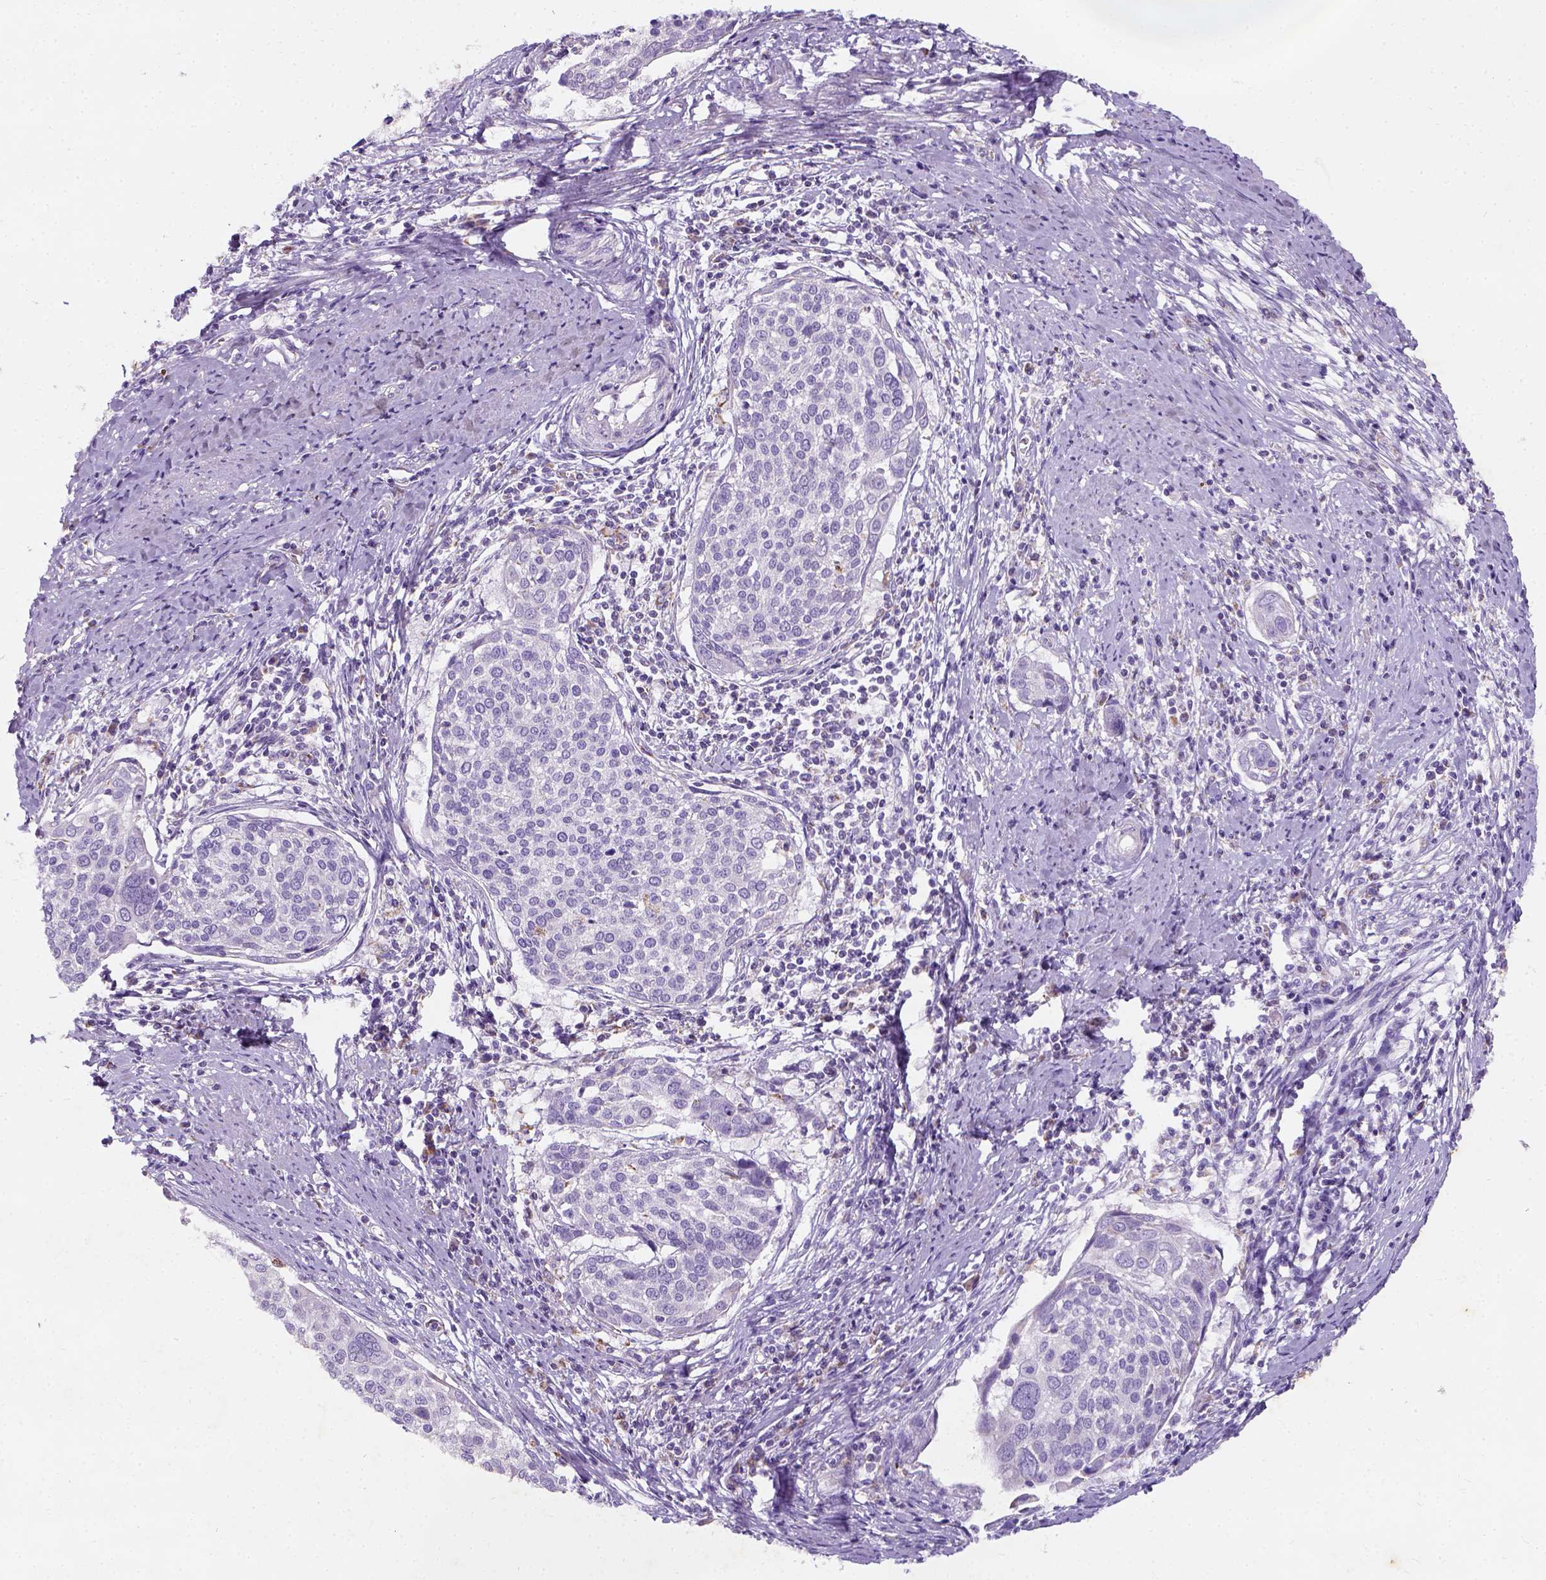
{"staining": {"intensity": "negative", "quantity": "none", "location": "none"}, "tissue": "cervical cancer", "cell_type": "Tumor cells", "image_type": "cancer", "snomed": [{"axis": "morphology", "description": "Squamous cell carcinoma, NOS"}, {"axis": "topography", "description": "Cervix"}], "caption": "DAB (3,3'-diaminobenzidine) immunohistochemical staining of cervical cancer exhibits no significant positivity in tumor cells.", "gene": "CHODL", "patient": {"sex": "female", "age": 39}}